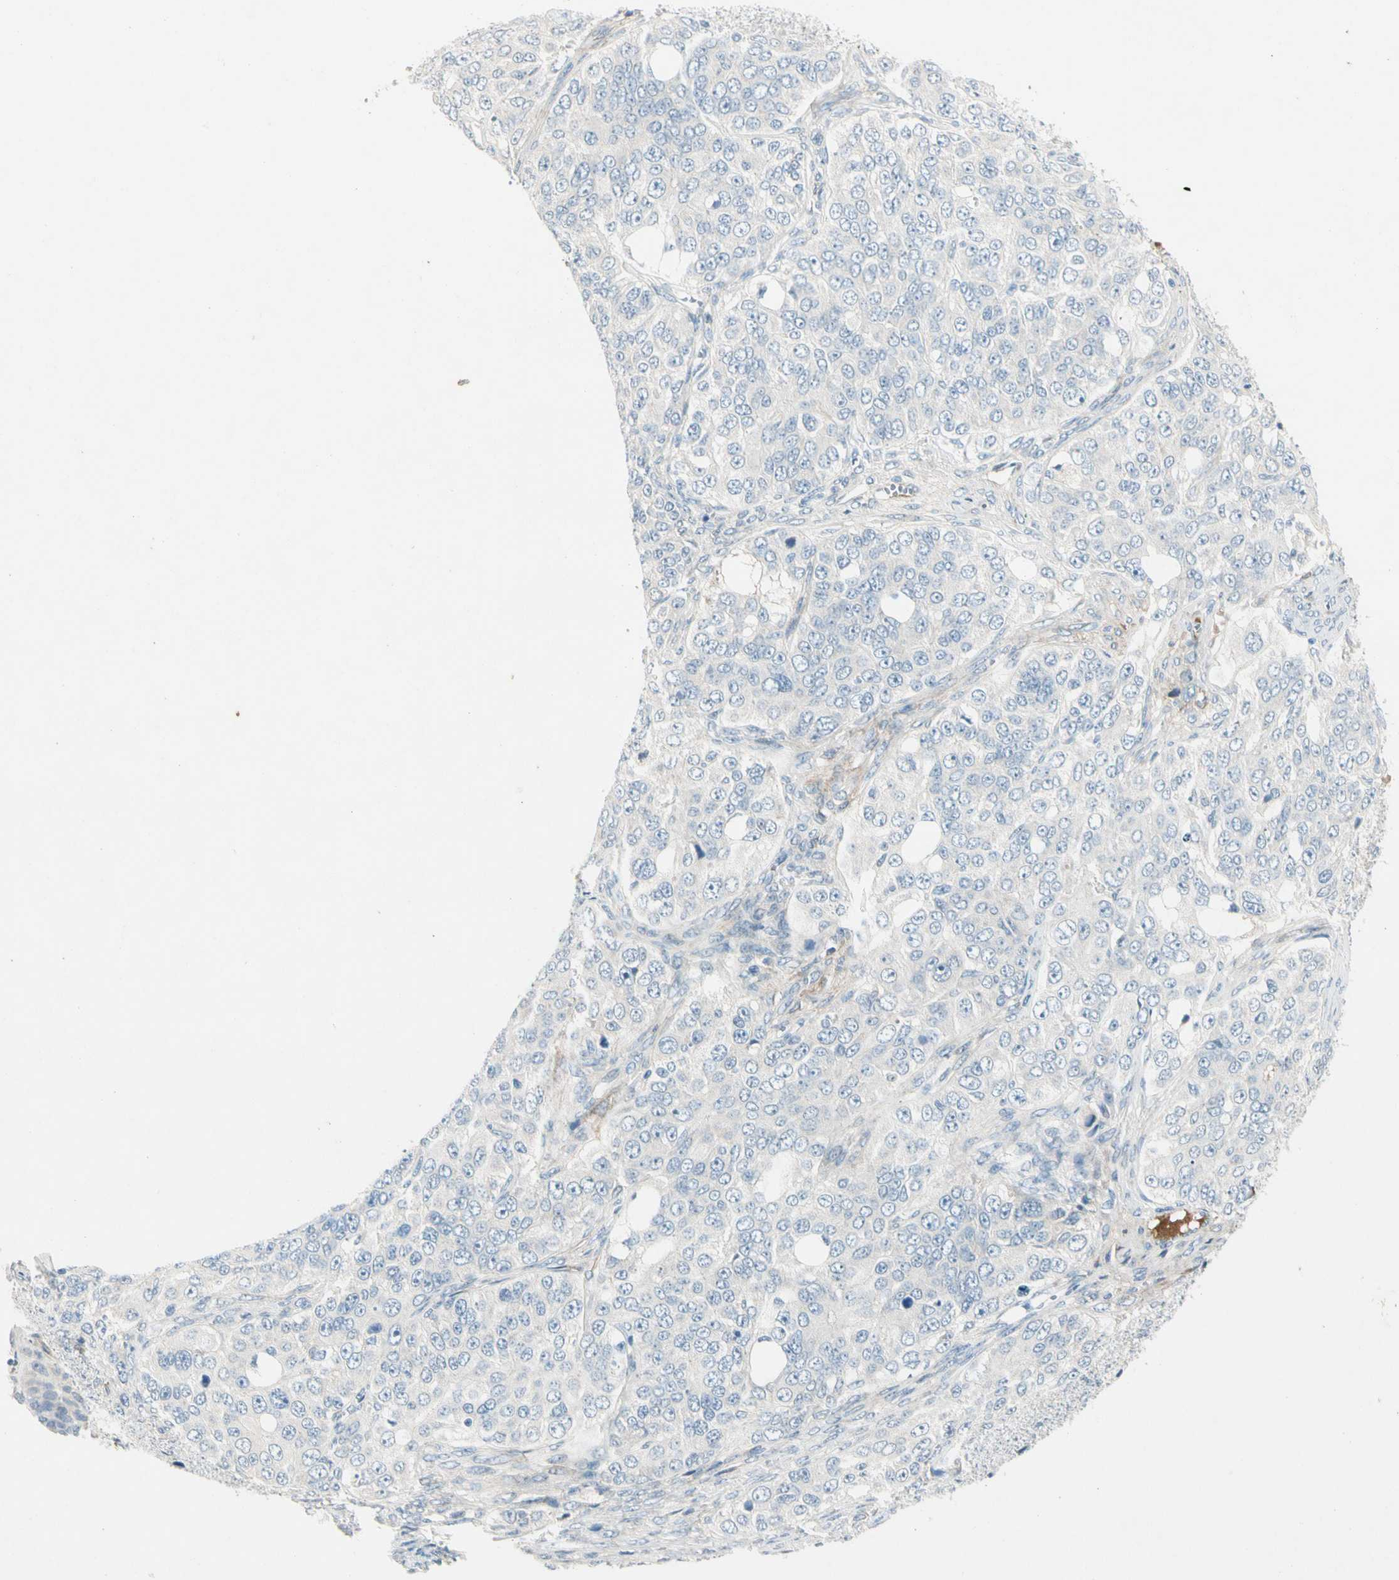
{"staining": {"intensity": "negative", "quantity": "none", "location": "none"}, "tissue": "ovarian cancer", "cell_type": "Tumor cells", "image_type": "cancer", "snomed": [{"axis": "morphology", "description": "Carcinoma, endometroid"}, {"axis": "topography", "description": "Ovary"}], "caption": "Tumor cells are negative for brown protein staining in ovarian cancer. (Brightfield microscopy of DAB immunohistochemistry (IHC) at high magnification).", "gene": "SERPIND1", "patient": {"sex": "female", "age": 51}}